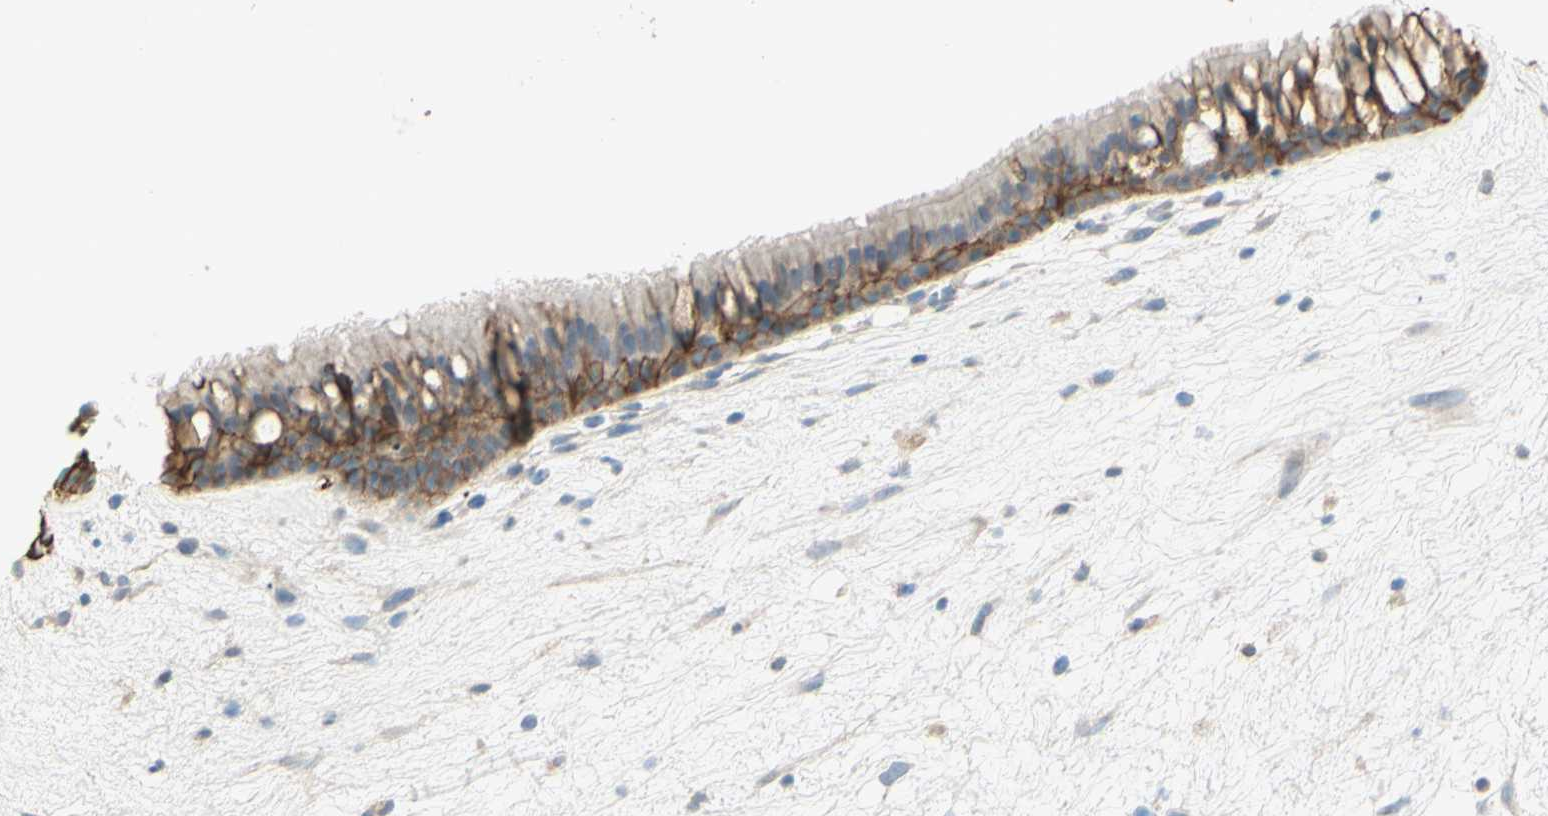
{"staining": {"intensity": "strong", "quantity": ">75%", "location": "cytoplasmic/membranous"}, "tissue": "nasopharynx", "cell_type": "Respiratory epithelial cells", "image_type": "normal", "snomed": [{"axis": "morphology", "description": "Normal tissue, NOS"}, {"axis": "morphology", "description": "Inflammation, NOS"}, {"axis": "topography", "description": "Nasopharynx"}], "caption": "This photomicrograph demonstrates immunohistochemistry (IHC) staining of normal human nasopharynx, with high strong cytoplasmic/membranous positivity in about >75% of respiratory epithelial cells.", "gene": "RNF149", "patient": {"sex": "male", "age": 48}}